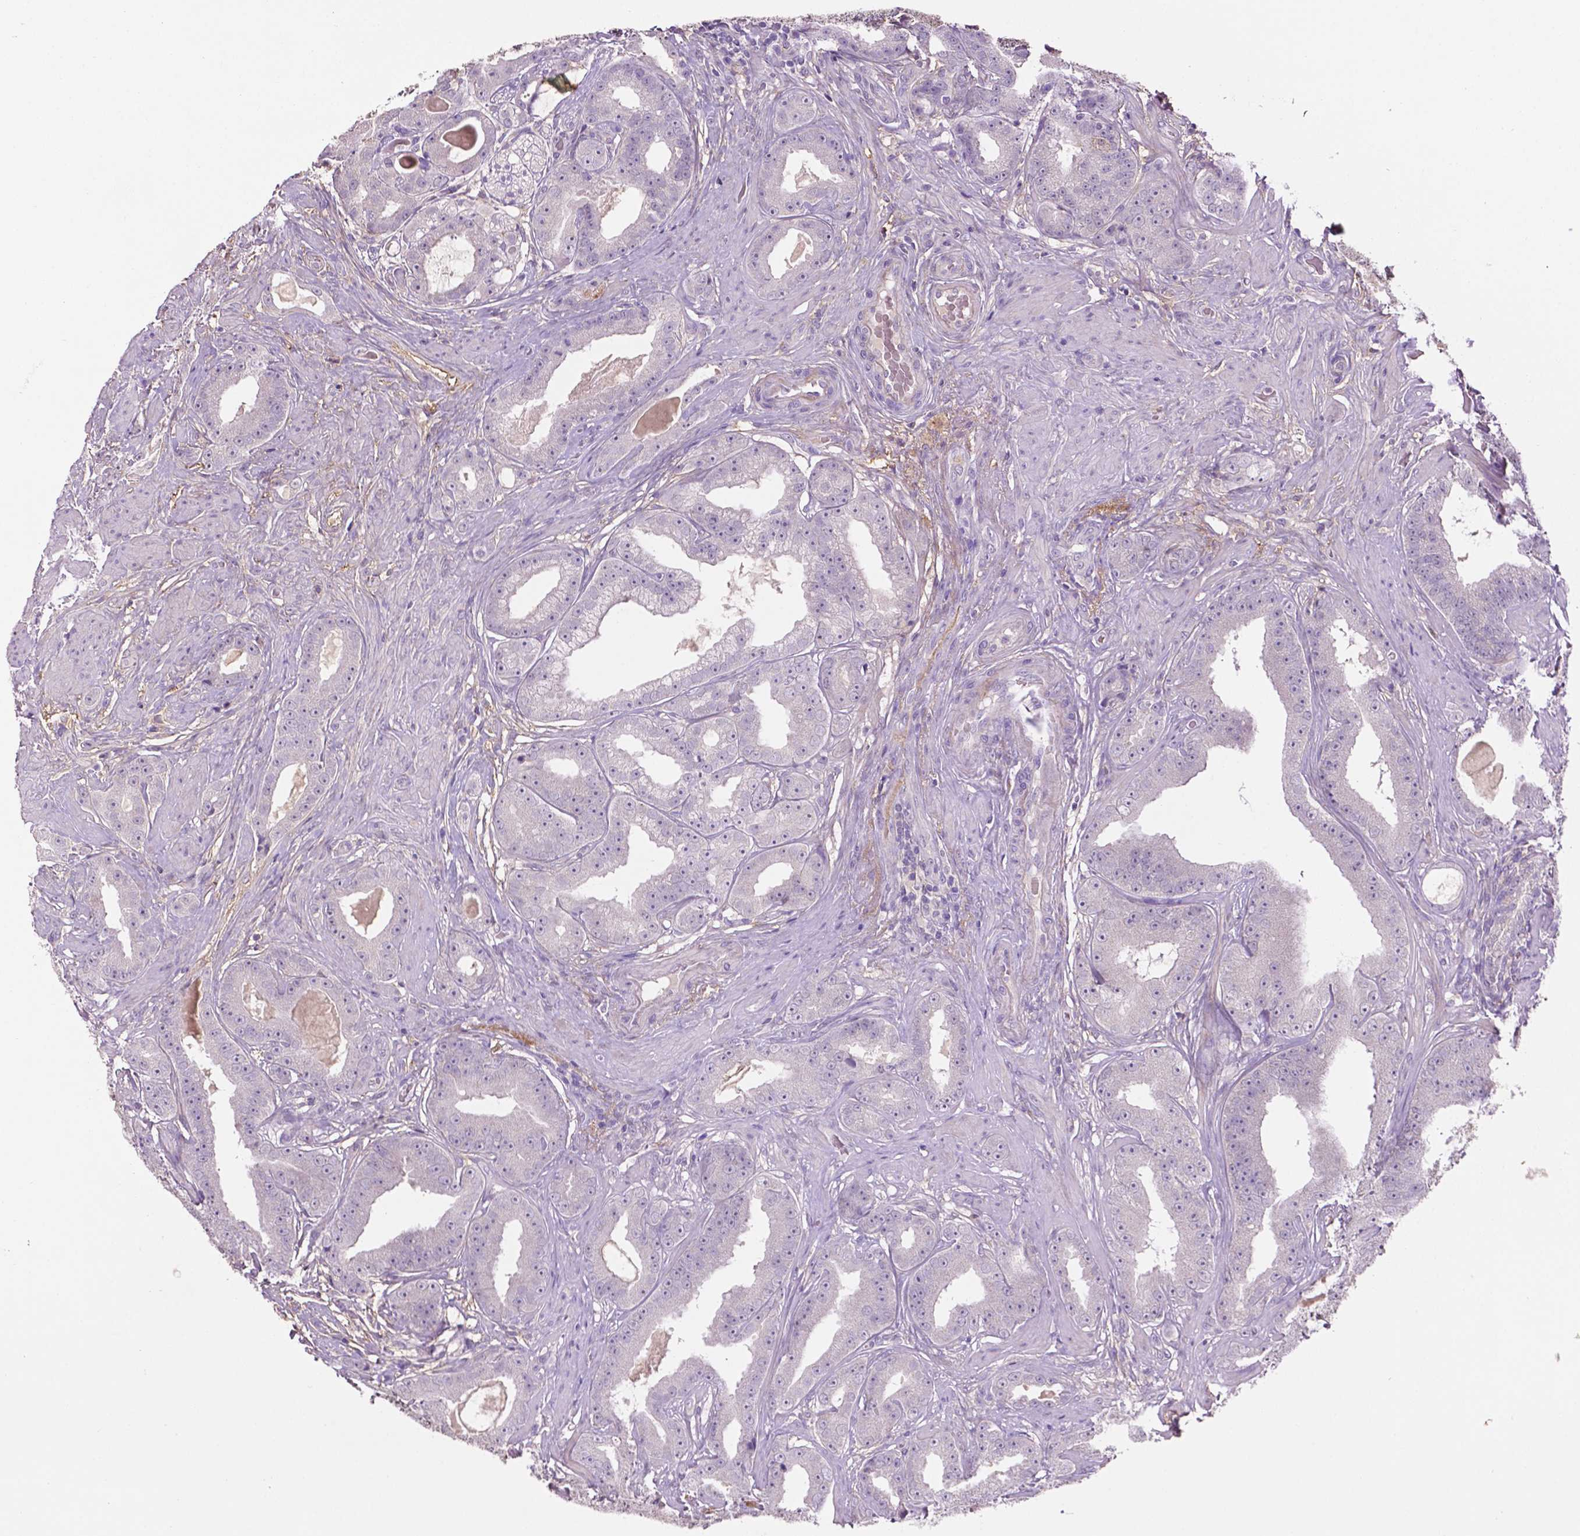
{"staining": {"intensity": "negative", "quantity": "none", "location": "none"}, "tissue": "prostate cancer", "cell_type": "Tumor cells", "image_type": "cancer", "snomed": [{"axis": "morphology", "description": "Adenocarcinoma, Low grade"}, {"axis": "topography", "description": "Prostate"}], "caption": "This is a micrograph of immunohistochemistry staining of prostate adenocarcinoma (low-grade), which shows no staining in tumor cells.", "gene": "FBLN1", "patient": {"sex": "male", "age": 60}}